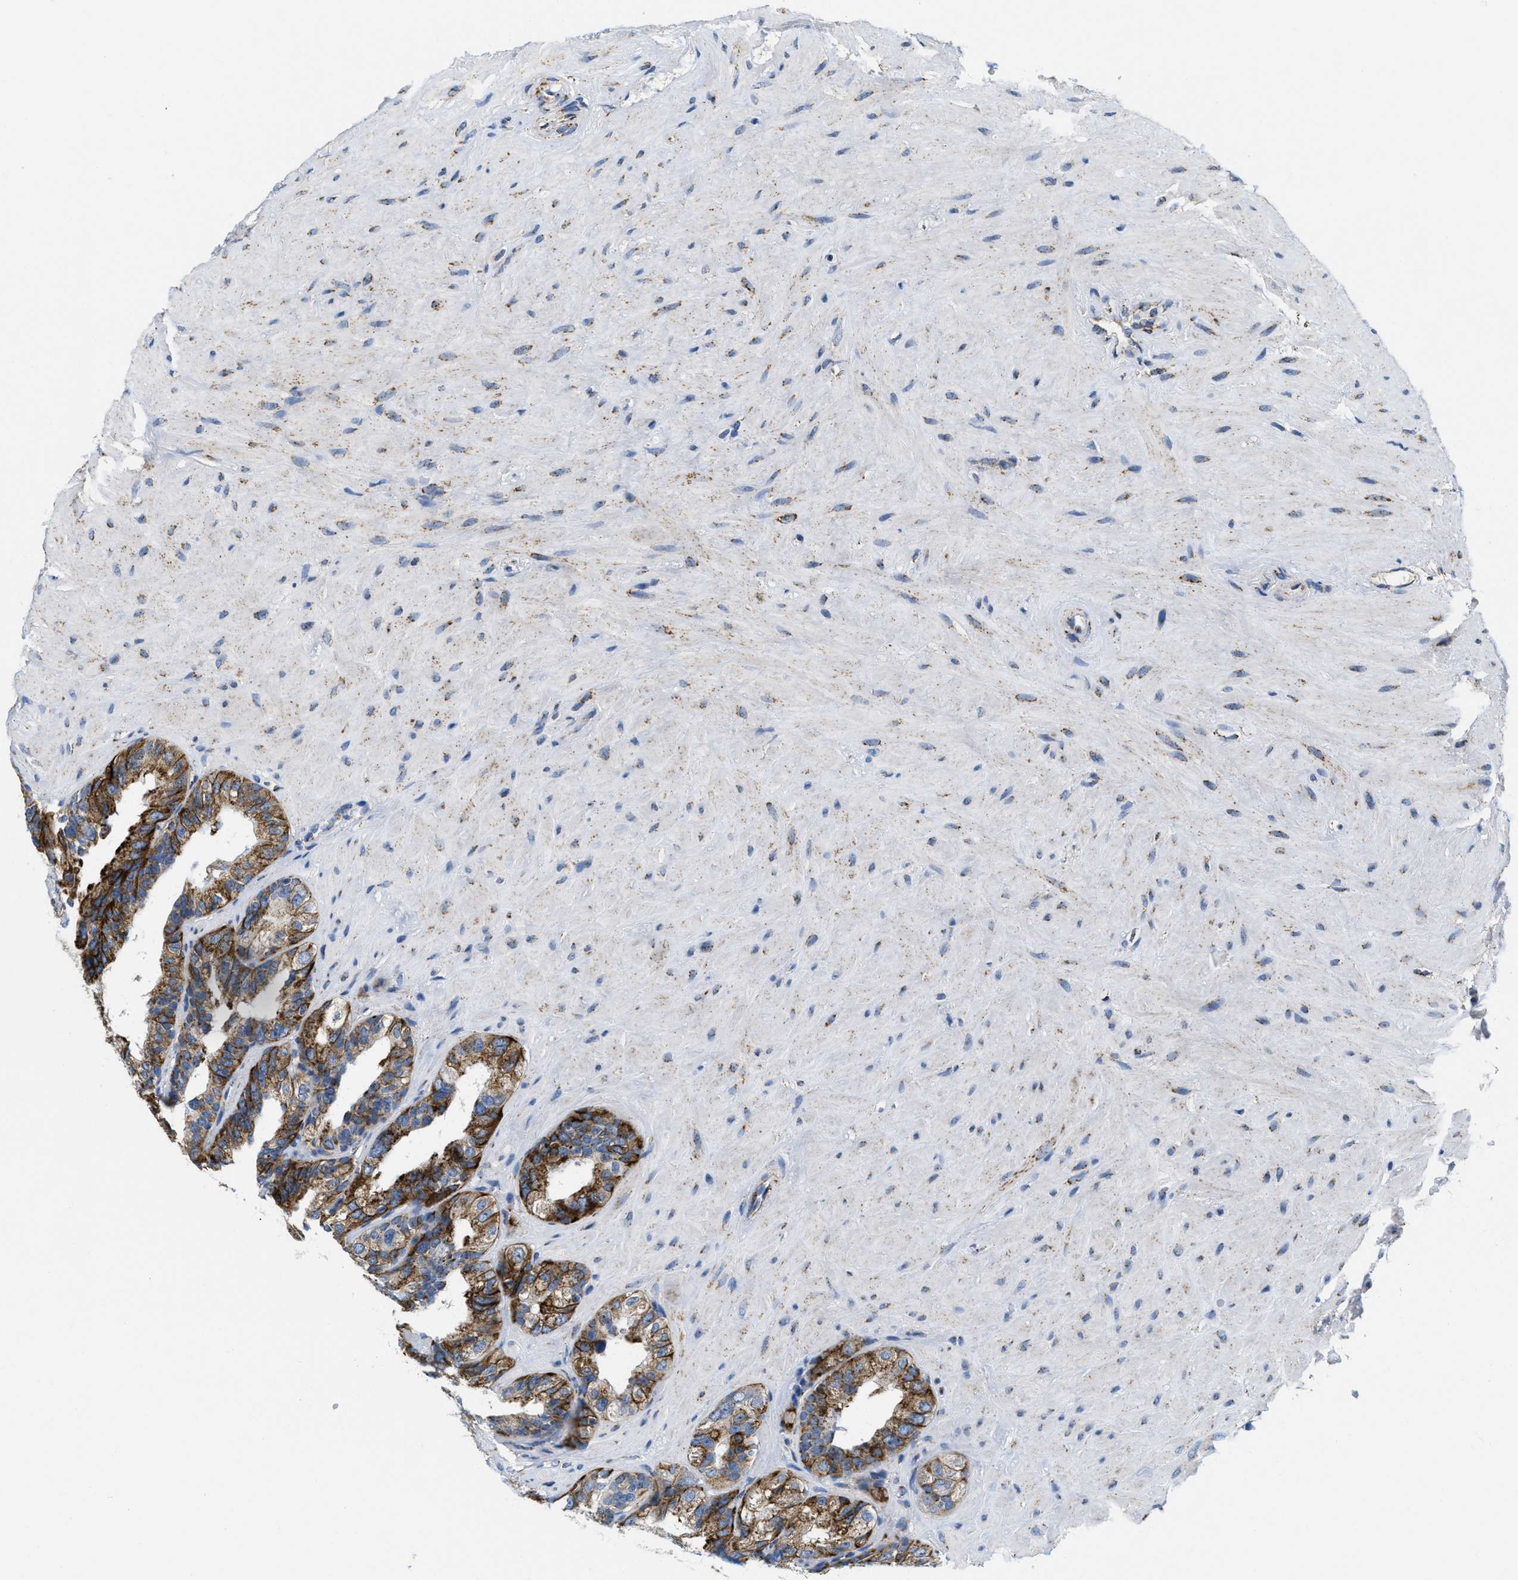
{"staining": {"intensity": "moderate", "quantity": ">75%", "location": "cytoplasmic/membranous"}, "tissue": "seminal vesicle", "cell_type": "Glandular cells", "image_type": "normal", "snomed": [{"axis": "morphology", "description": "Normal tissue, NOS"}, {"axis": "topography", "description": "Seminal veicle"}], "caption": "Immunohistochemical staining of normal seminal vesicle shows medium levels of moderate cytoplasmic/membranous expression in about >75% of glandular cells. (DAB (3,3'-diaminobenzidine) IHC, brown staining for protein, blue staining for nuclei).", "gene": "KCNJ5", "patient": {"sex": "male", "age": 68}}